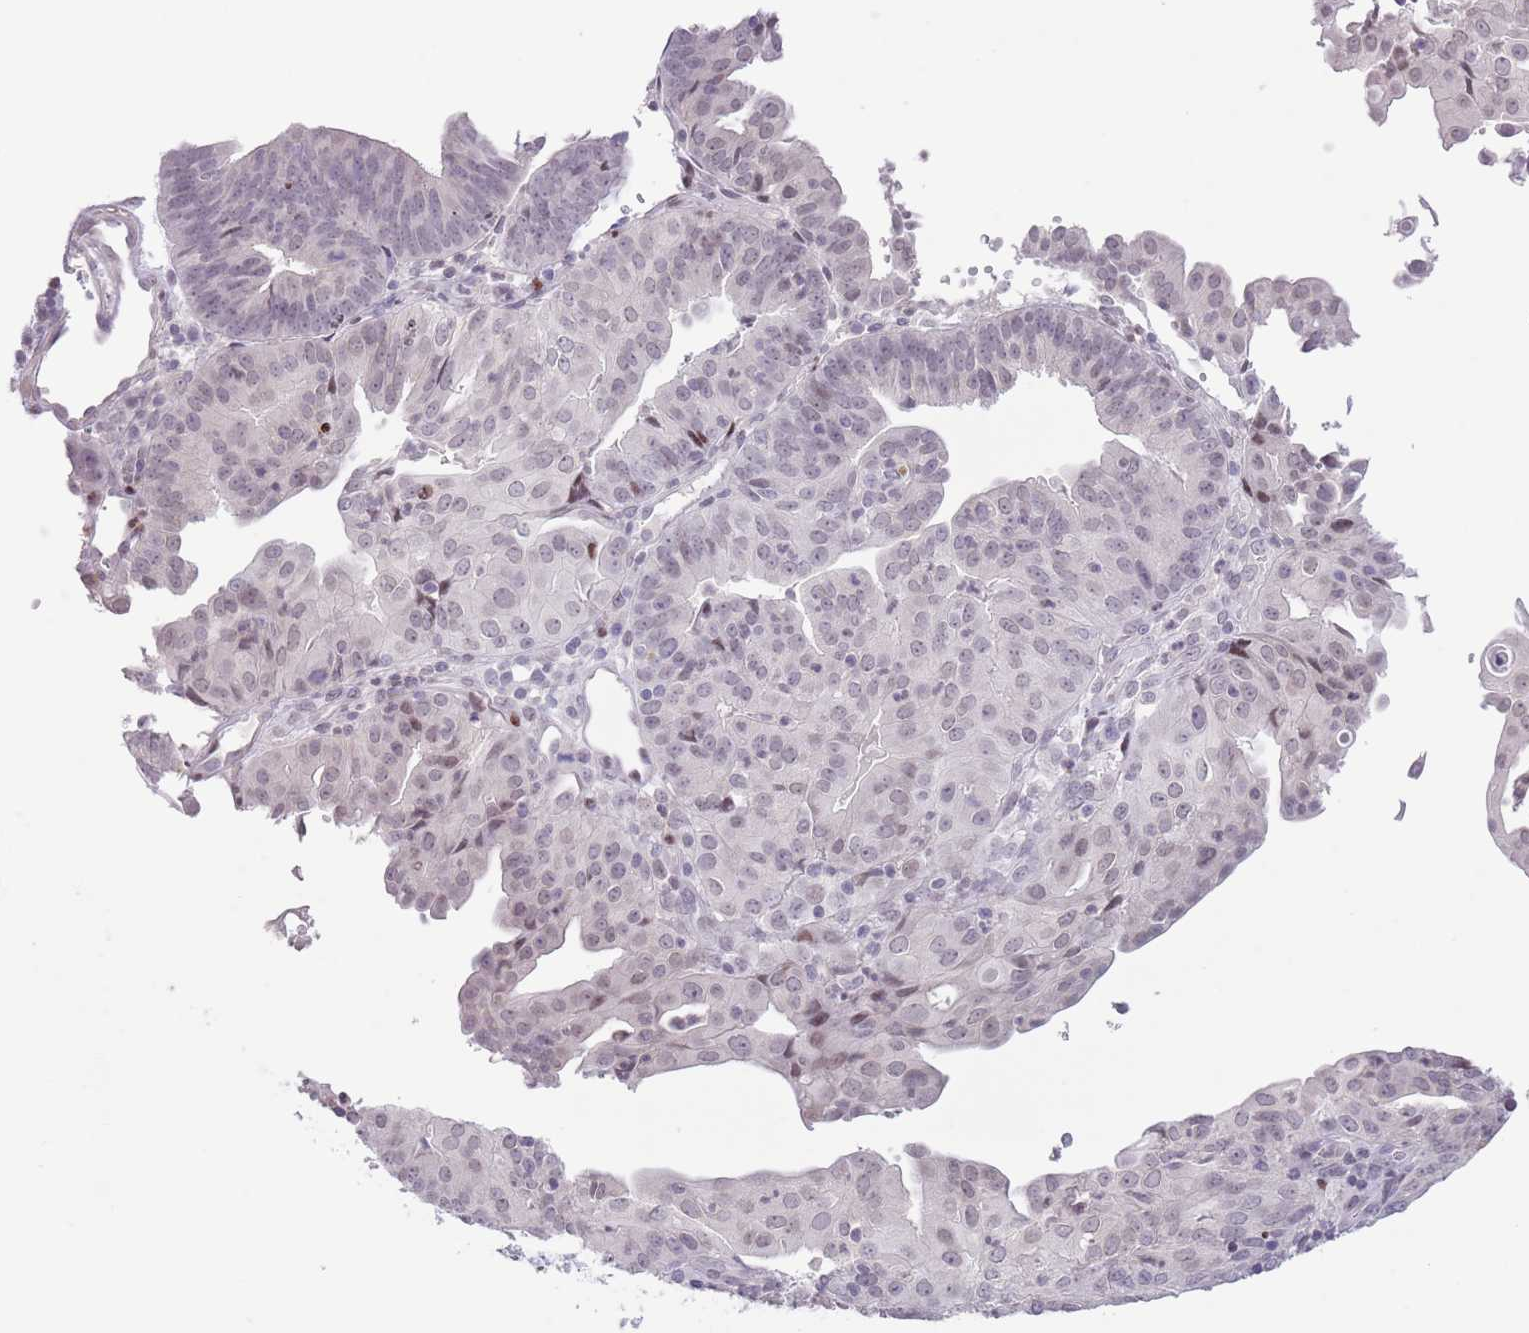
{"staining": {"intensity": "negative", "quantity": "none", "location": "none"}, "tissue": "endometrial cancer", "cell_type": "Tumor cells", "image_type": "cancer", "snomed": [{"axis": "morphology", "description": "Adenocarcinoma, NOS"}, {"axis": "topography", "description": "Endometrium"}], "caption": "This is a photomicrograph of immunohistochemistry staining of endometrial cancer, which shows no expression in tumor cells. (Stains: DAB (3,3'-diaminobenzidine) immunohistochemistry (IHC) with hematoxylin counter stain, Microscopy: brightfield microscopy at high magnification).", "gene": "MFSD10", "patient": {"sex": "female", "age": 56}}